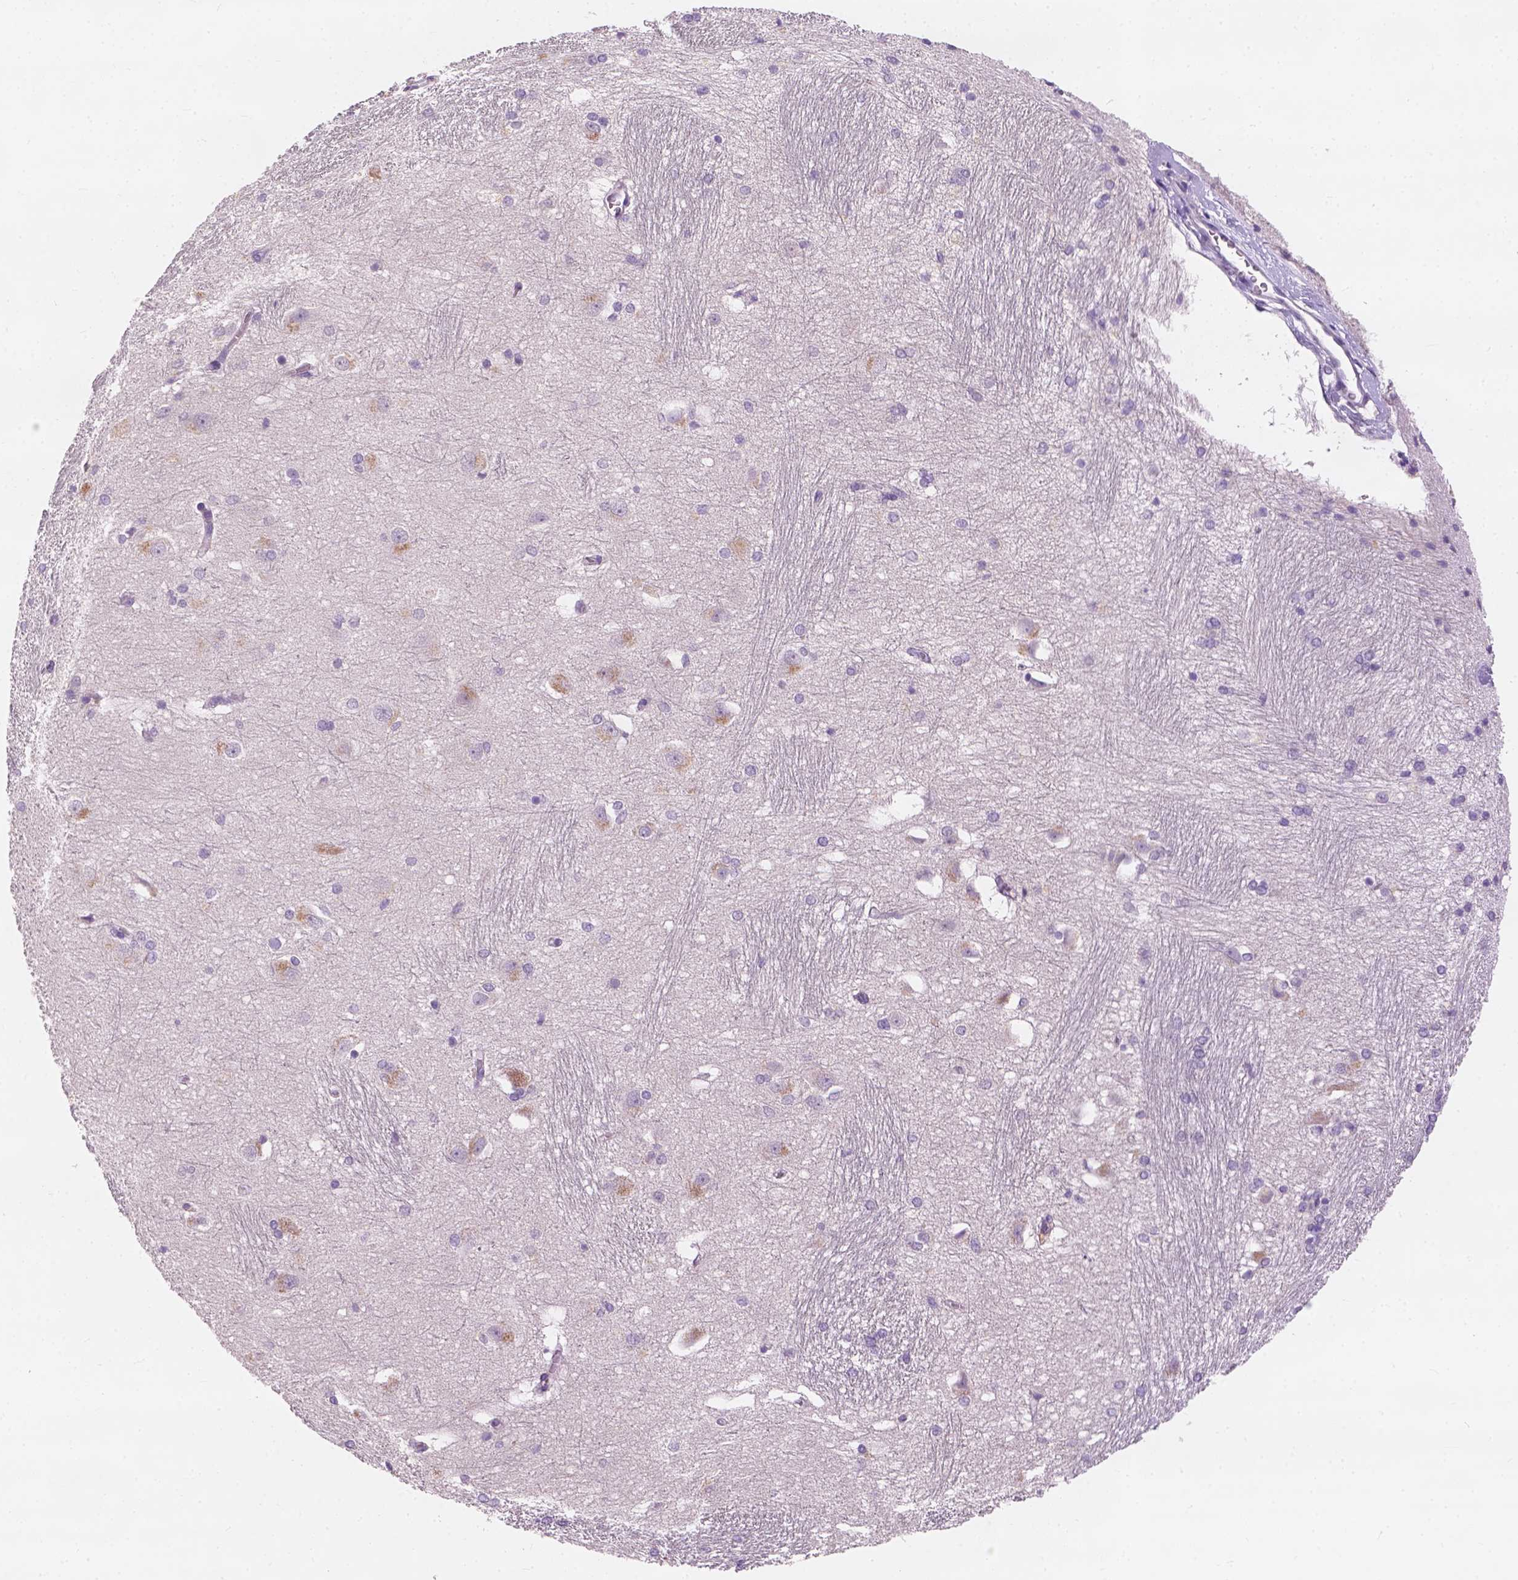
{"staining": {"intensity": "negative", "quantity": "none", "location": "none"}, "tissue": "hippocampus", "cell_type": "Glial cells", "image_type": "normal", "snomed": [{"axis": "morphology", "description": "Normal tissue, NOS"}, {"axis": "topography", "description": "Cerebral cortex"}, {"axis": "topography", "description": "Hippocampus"}], "caption": "Immunohistochemistry image of normal hippocampus: hippocampus stained with DAB (3,3'-diaminobenzidine) displays no significant protein expression in glial cells.", "gene": "KRT17", "patient": {"sex": "female", "age": 19}}